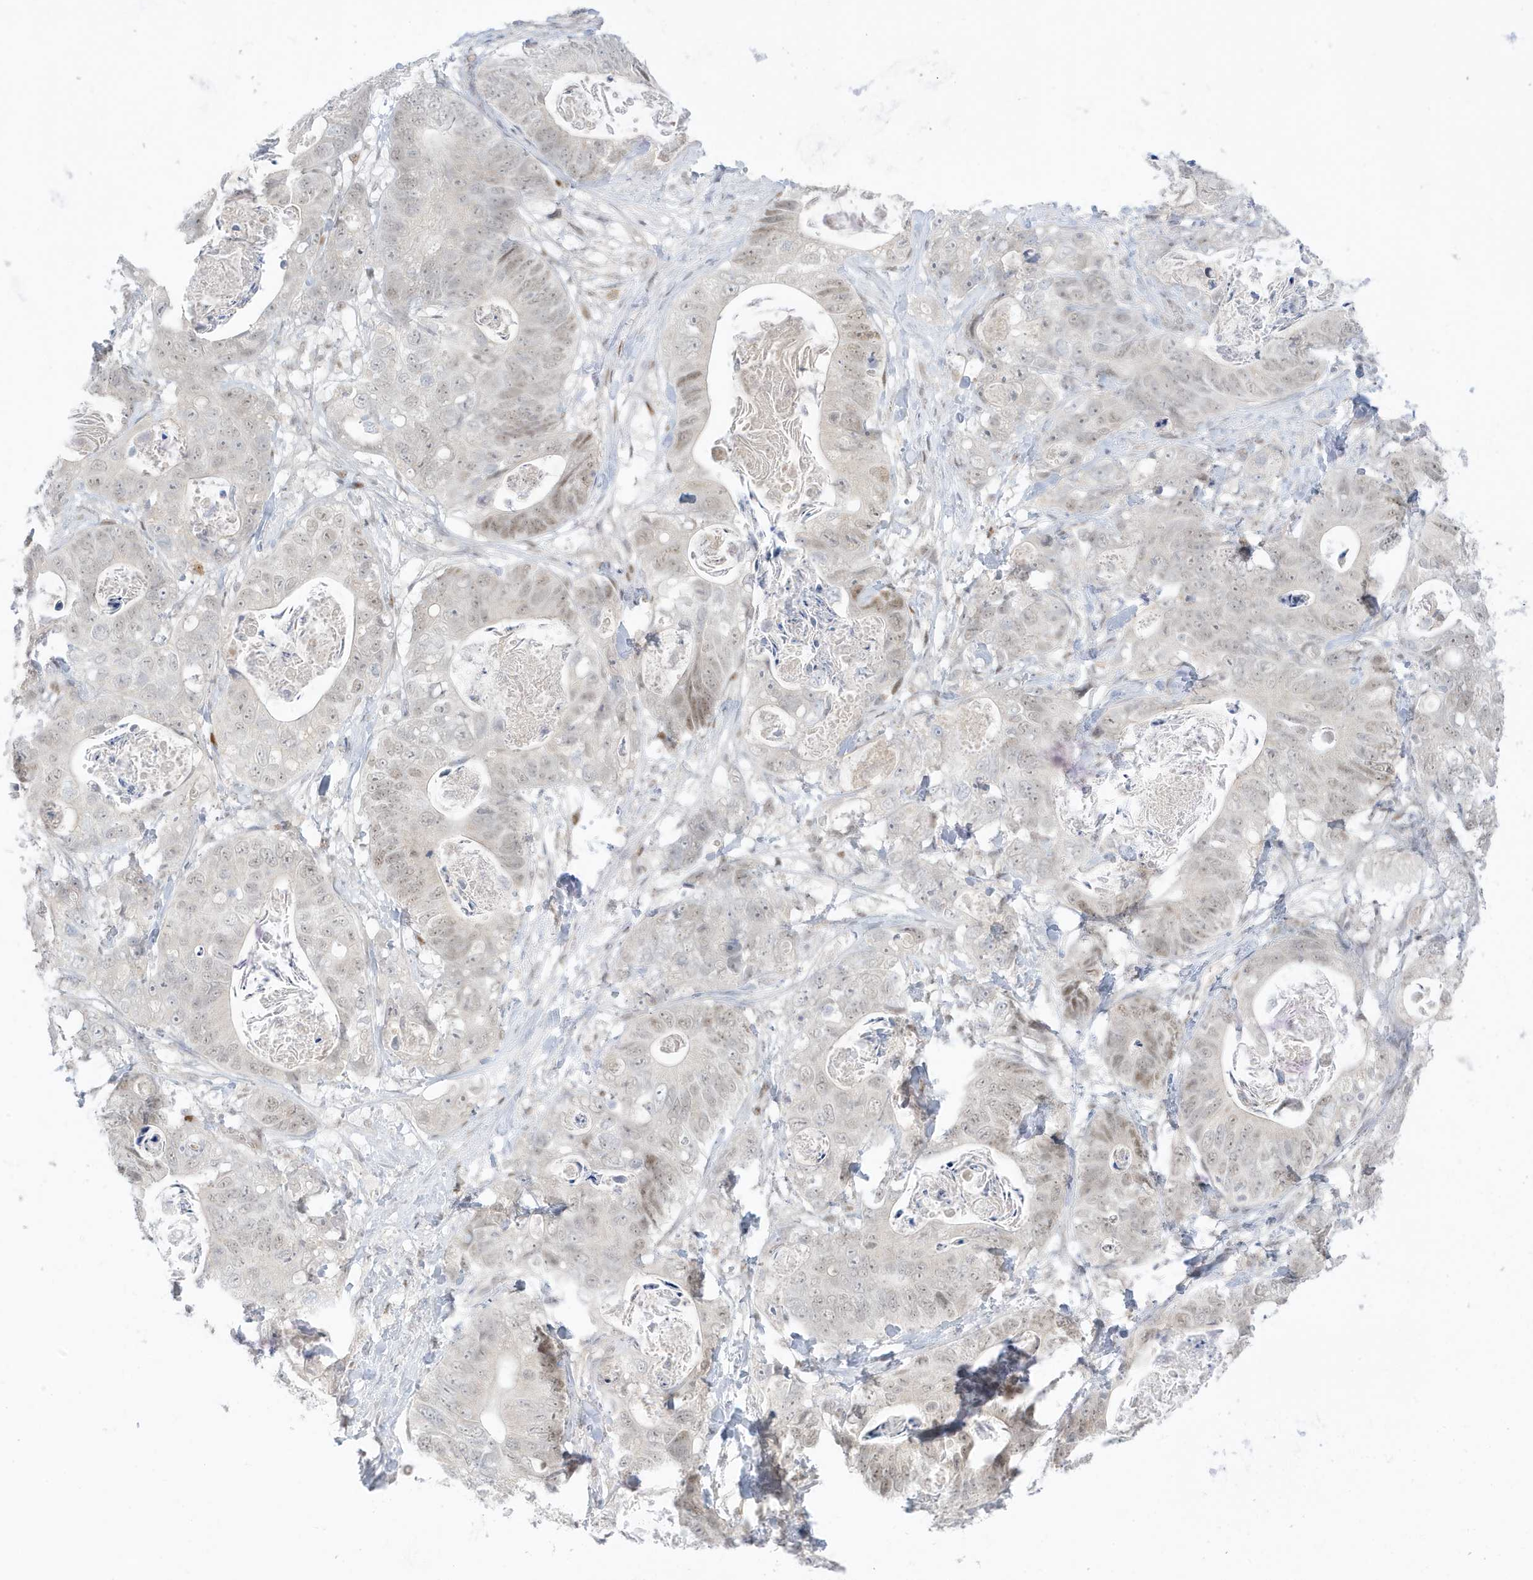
{"staining": {"intensity": "weak", "quantity": "<25%", "location": "nuclear"}, "tissue": "stomach cancer", "cell_type": "Tumor cells", "image_type": "cancer", "snomed": [{"axis": "morphology", "description": "Normal tissue, NOS"}, {"axis": "morphology", "description": "Adenocarcinoma, NOS"}, {"axis": "topography", "description": "Stomach"}], "caption": "The histopathology image shows no significant expression in tumor cells of stomach cancer.", "gene": "MSL3", "patient": {"sex": "female", "age": 89}}